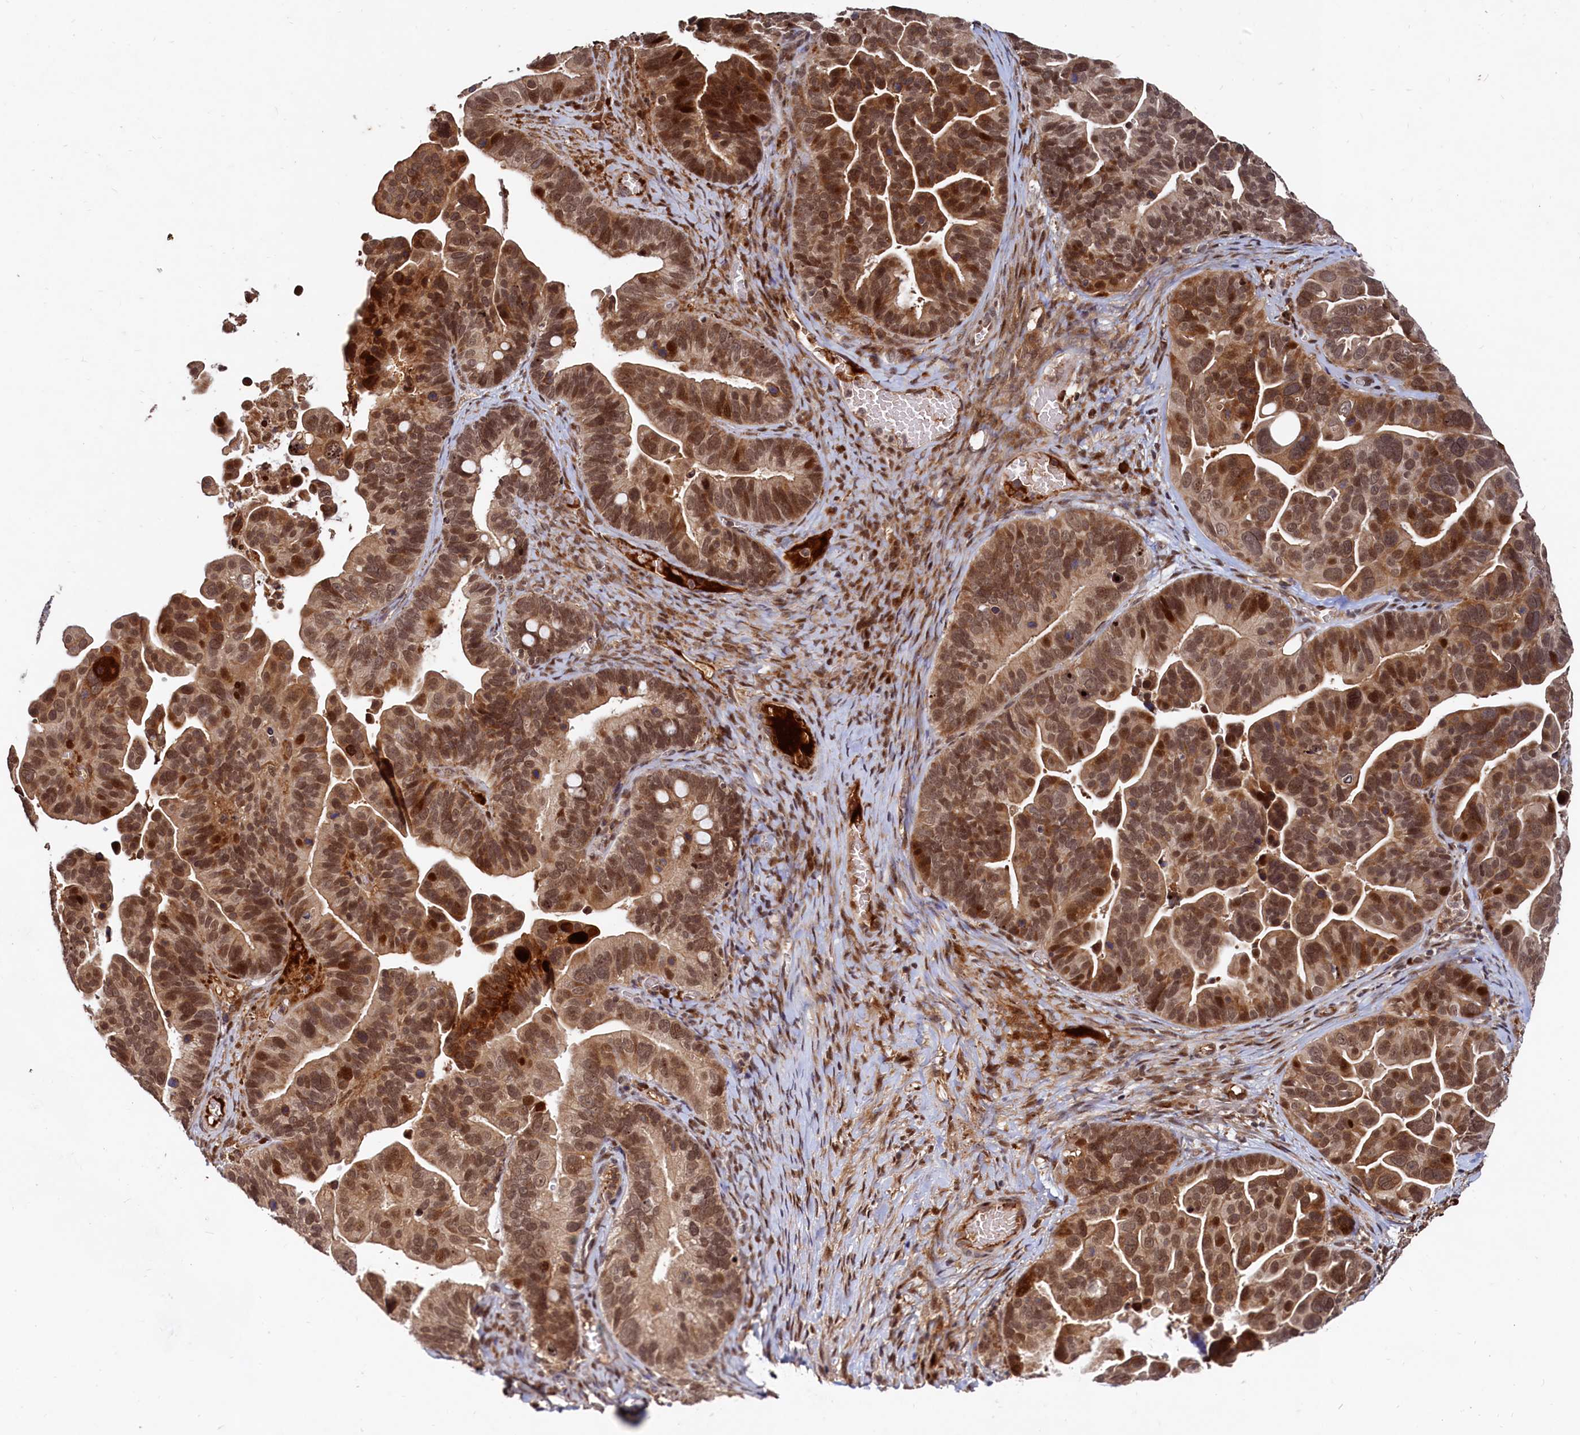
{"staining": {"intensity": "moderate", "quantity": ">75%", "location": "cytoplasmic/membranous,nuclear"}, "tissue": "ovarian cancer", "cell_type": "Tumor cells", "image_type": "cancer", "snomed": [{"axis": "morphology", "description": "Cystadenocarcinoma, serous, NOS"}, {"axis": "topography", "description": "Ovary"}], "caption": "Immunohistochemistry (IHC) staining of ovarian cancer, which exhibits medium levels of moderate cytoplasmic/membranous and nuclear positivity in approximately >75% of tumor cells indicating moderate cytoplasmic/membranous and nuclear protein positivity. The staining was performed using DAB (brown) for protein detection and nuclei were counterstained in hematoxylin (blue).", "gene": "TRAPPC4", "patient": {"sex": "female", "age": 56}}